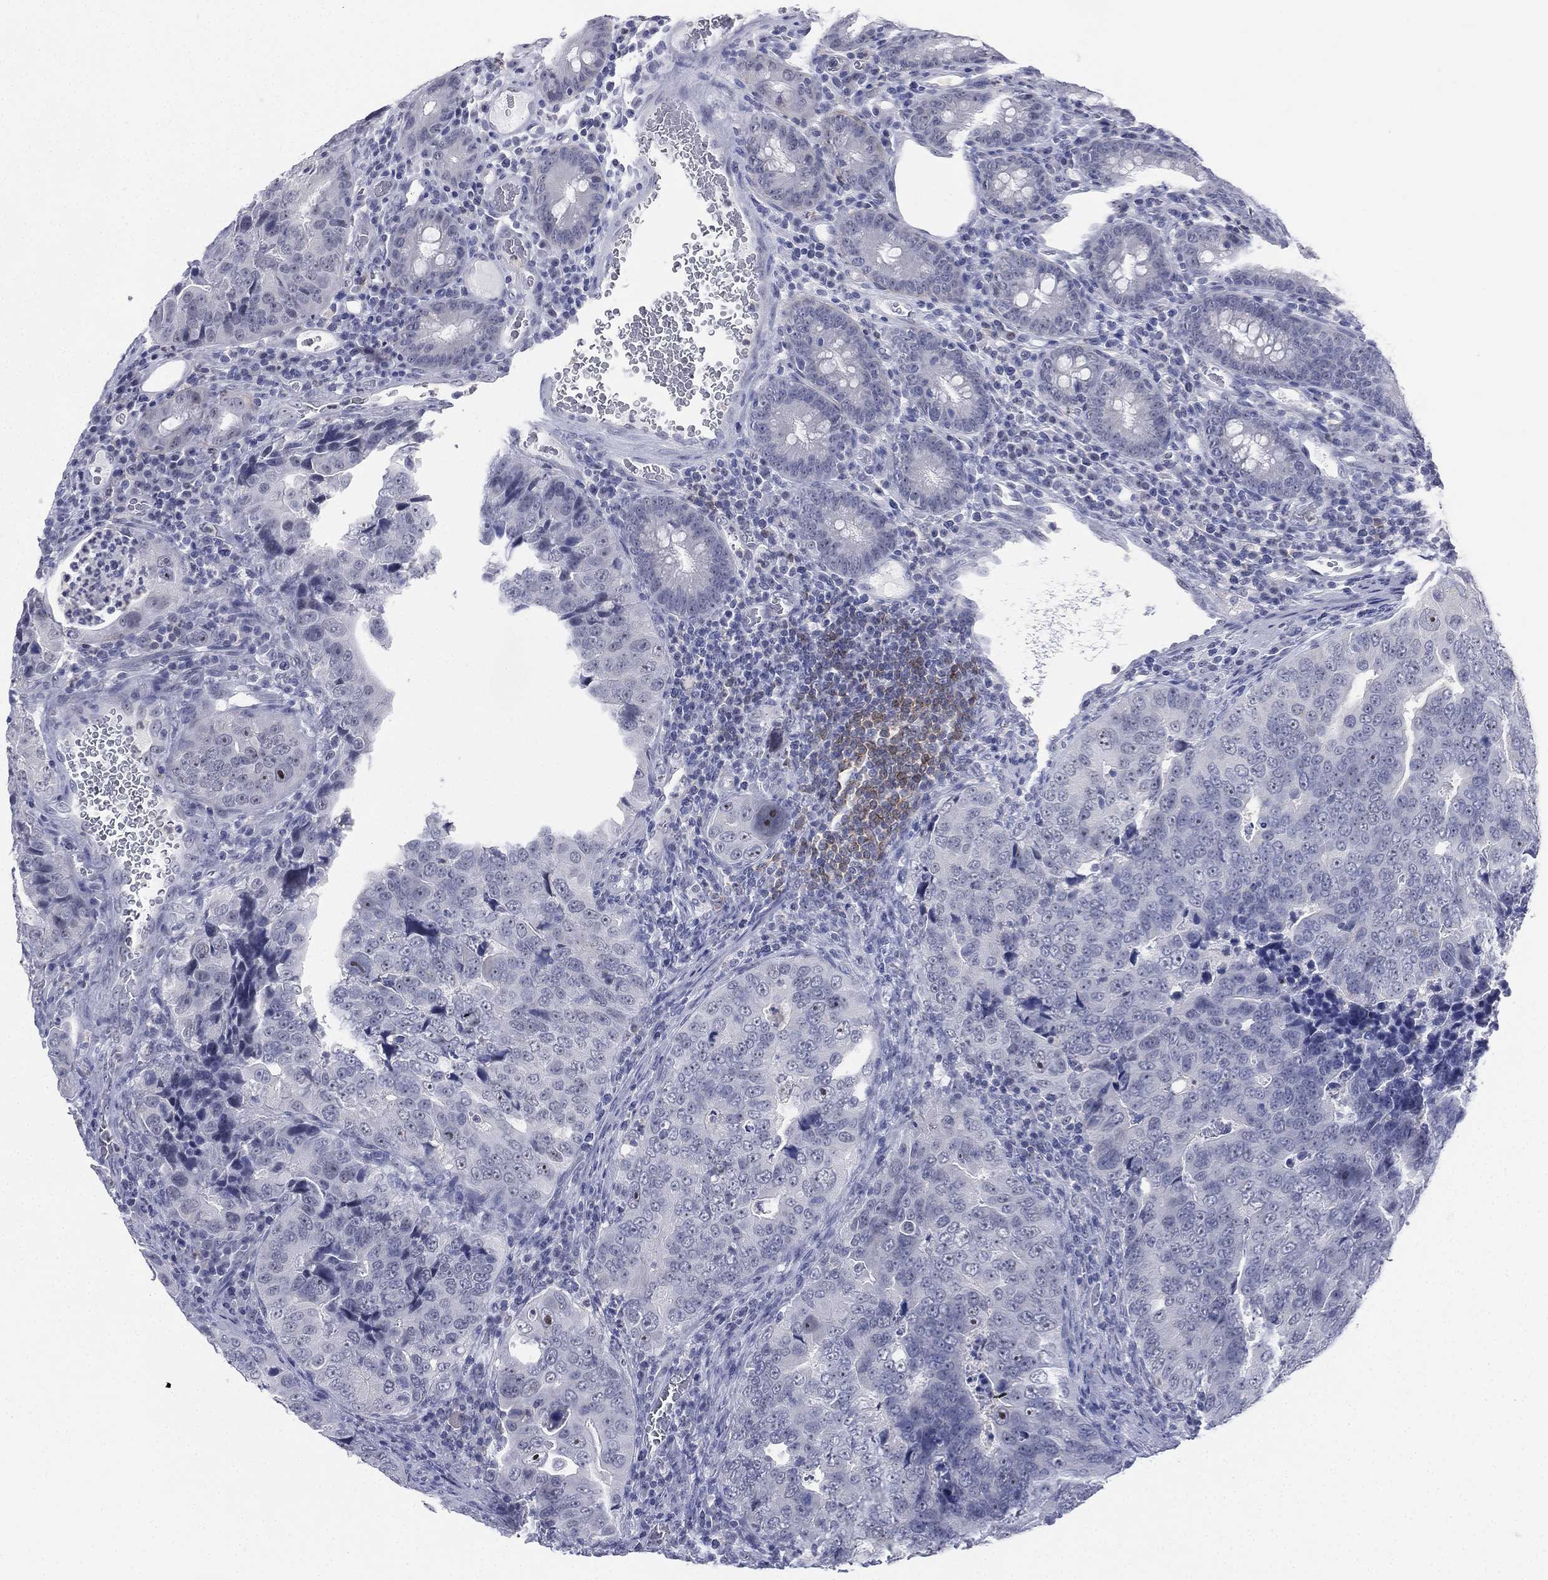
{"staining": {"intensity": "negative", "quantity": "none", "location": "none"}, "tissue": "colorectal cancer", "cell_type": "Tumor cells", "image_type": "cancer", "snomed": [{"axis": "morphology", "description": "Adenocarcinoma, NOS"}, {"axis": "topography", "description": "Colon"}], "caption": "DAB (3,3'-diaminobenzidine) immunohistochemical staining of human colorectal cancer reveals no significant expression in tumor cells. The staining was performed using DAB to visualize the protein expression in brown, while the nuclei were stained in blue with hematoxylin (Magnification: 20x).", "gene": "CD22", "patient": {"sex": "female", "age": 72}}